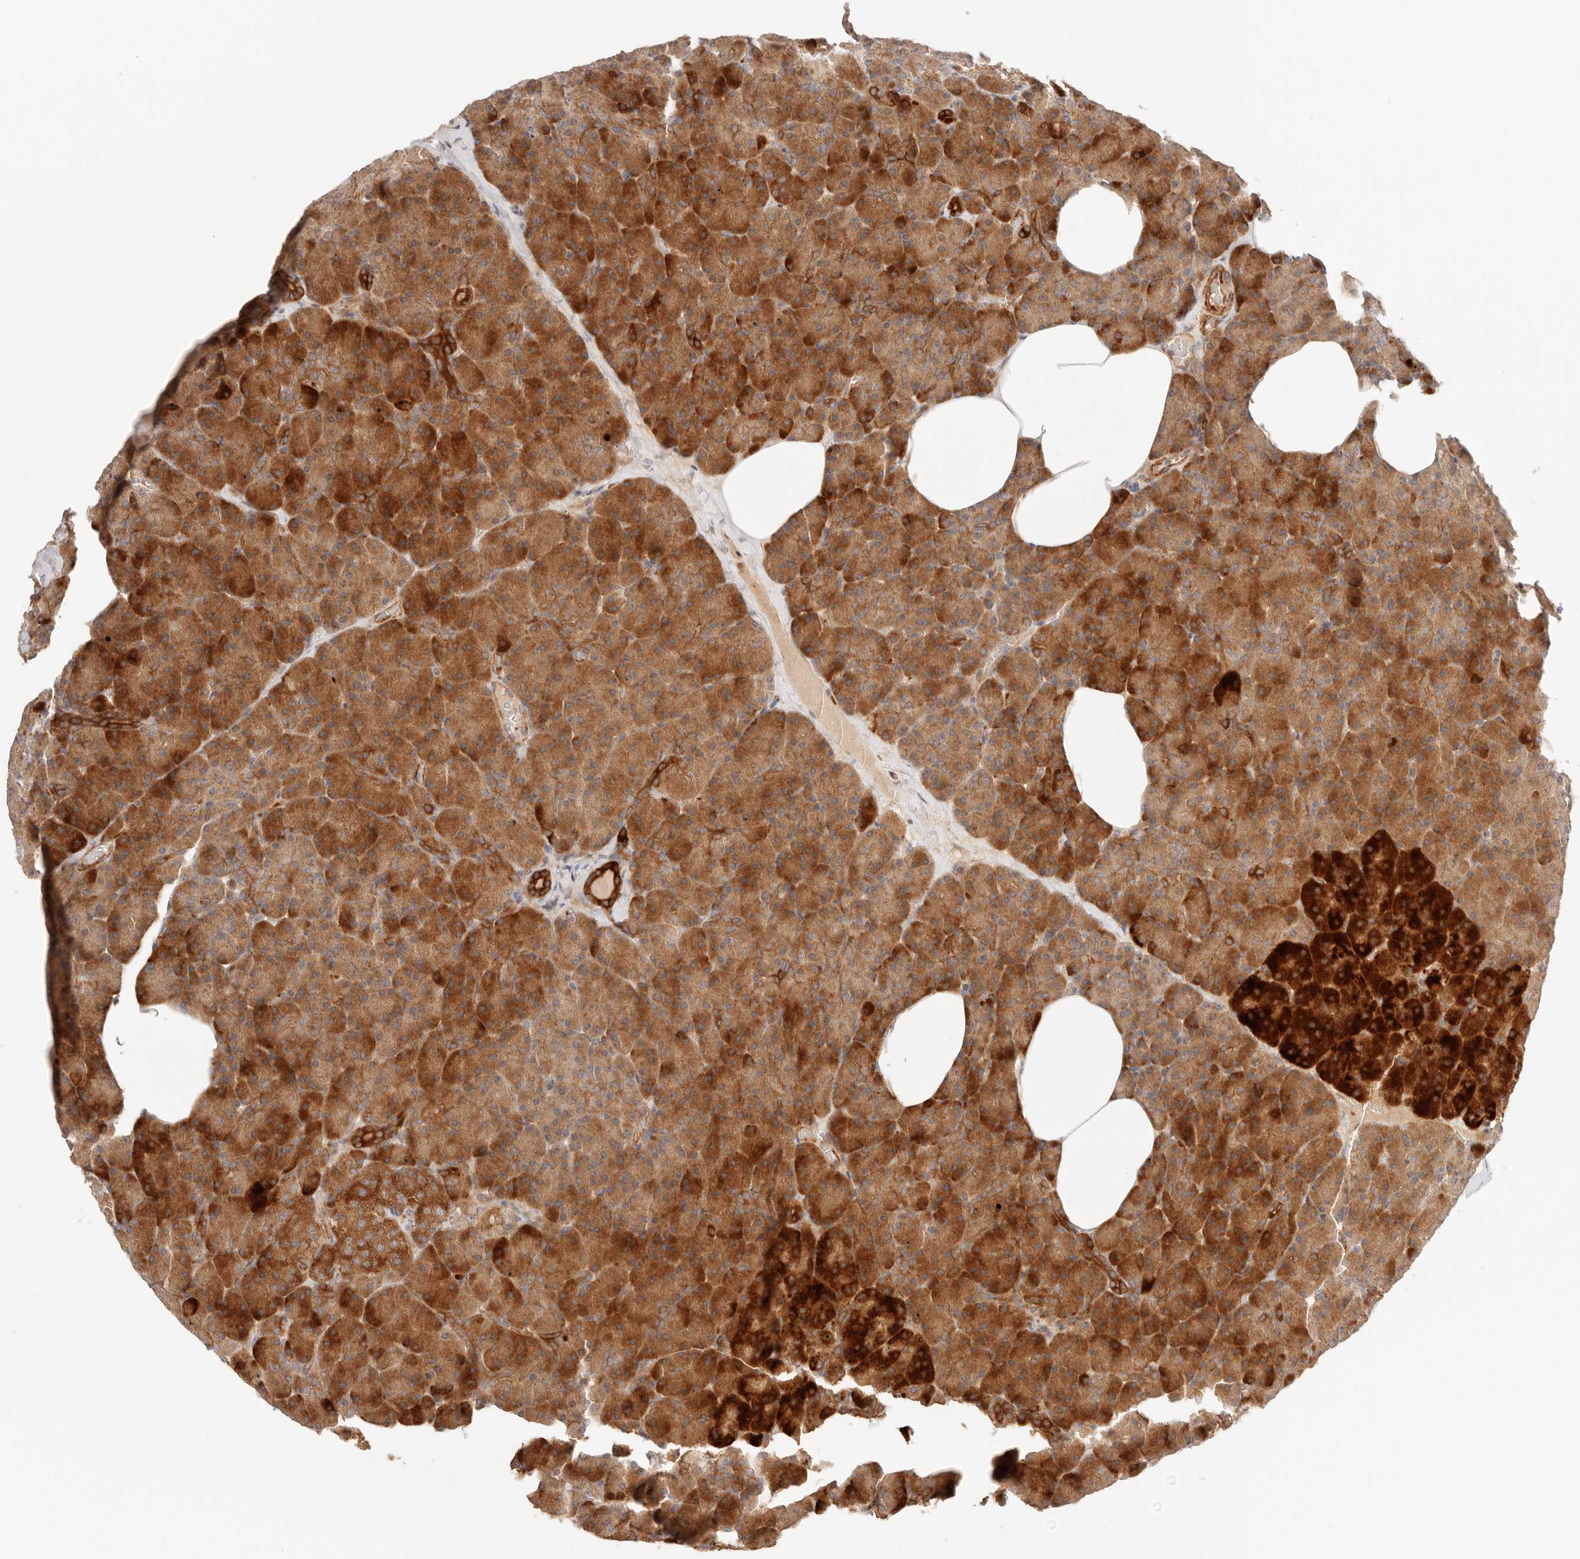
{"staining": {"intensity": "strong", "quantity": "25%-75%", "location": "cytoplasmic/membranous"}, "tissue": "pancreas", "cell_type": "Exocrine glandular cells", "image_type": "normal", "snomed": [{"axis": "morphology", "description": "Normal tissue, NOS"}, {"axis": "morphology", "description": "Carcinoid, malignant, NOS"}, {"axis": "topography", "description": "Pancreas"}], "caption": "Pancreas stained for a protein (brown) demonstrates strong cytoplasmic/membranous positive positivity in approximately 25%-75% of exocrine glandular cells.", "gene": "IL1R2", "patient": {"sex": "female", "age": 35}}